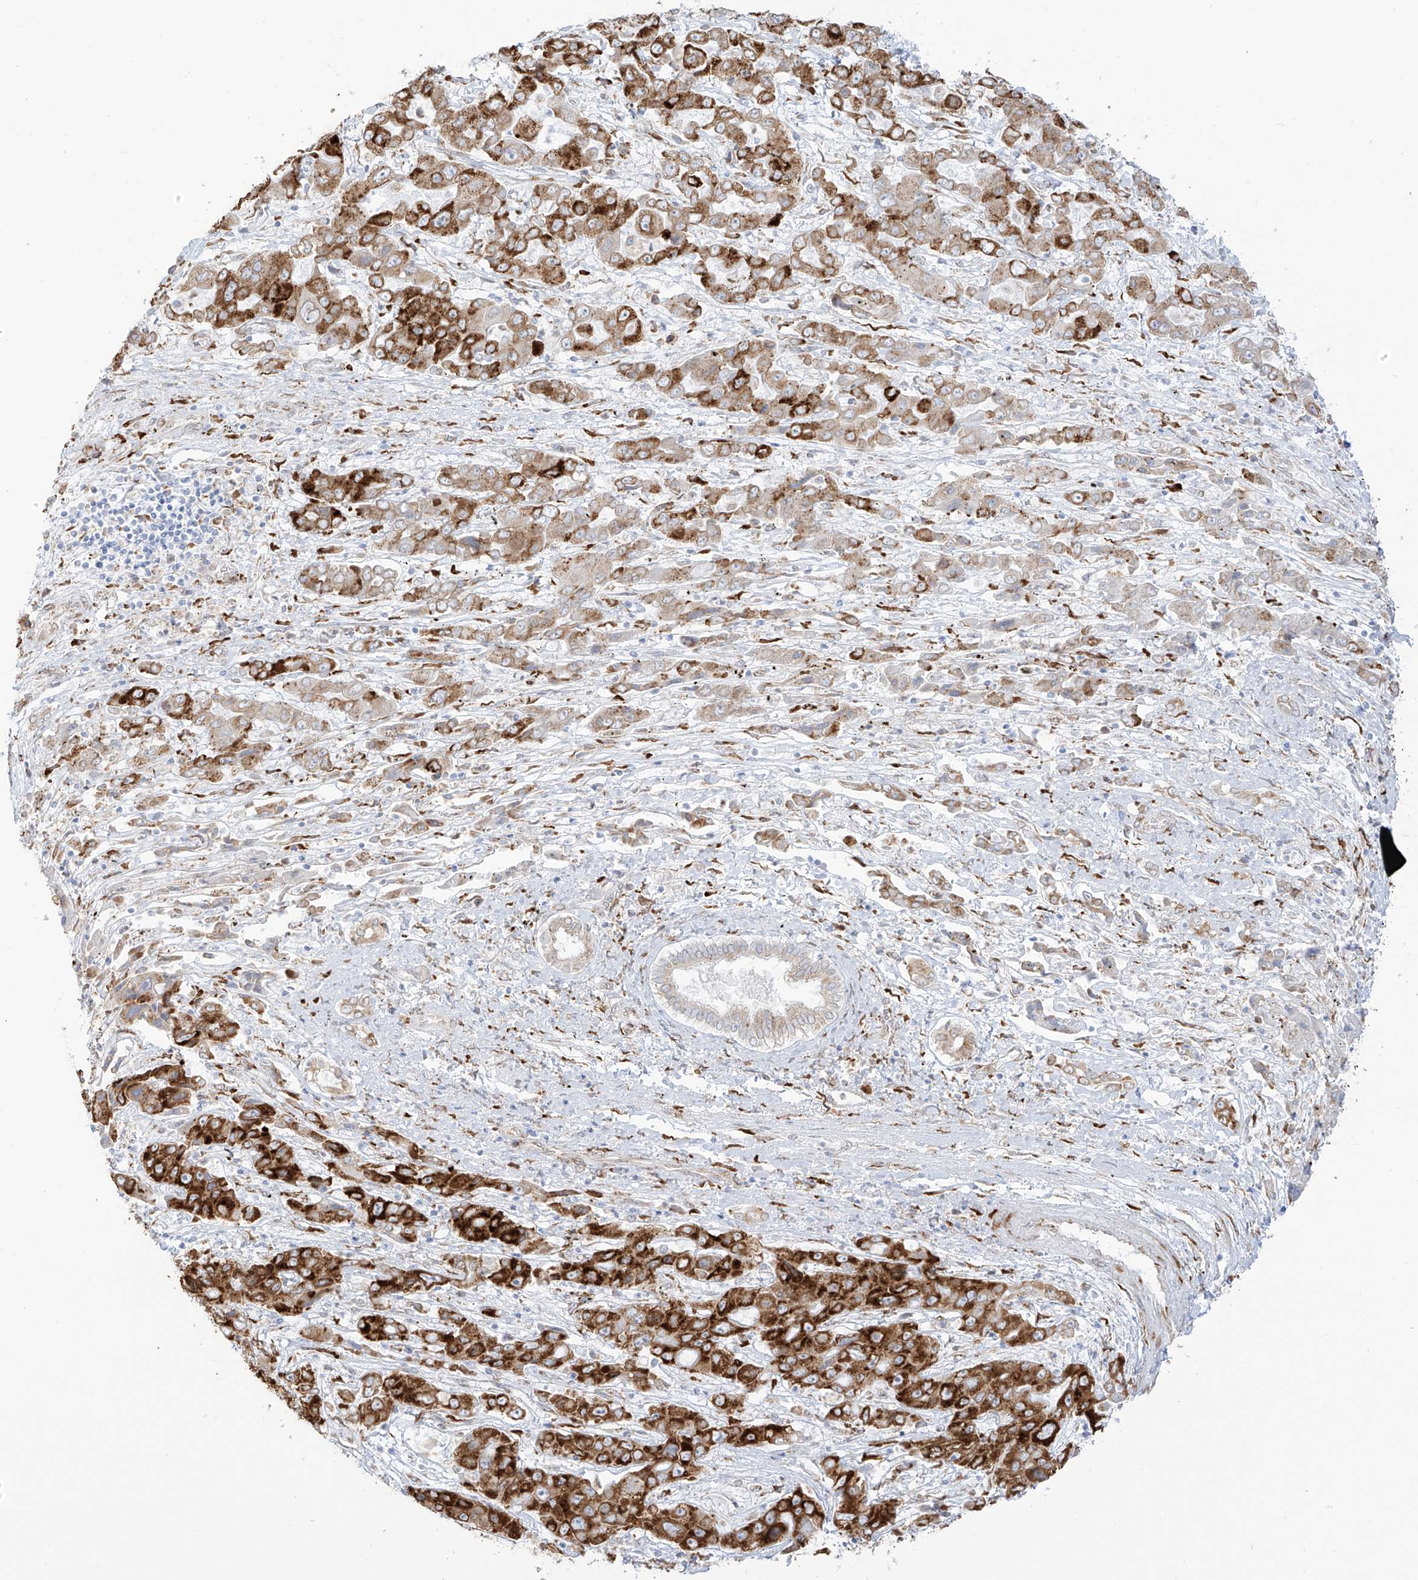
{"staining": {"intensity": "strong", "quantity": ">75%", "location": "cytoplasmic/membranous"}, "tissue": "liver cancer", "cell_type": "Tumor cells", "image_type": "cancer", "snomed": [{"axis": "morphology", "description": "Cholangiocarcinoma"}, {"axis": "topography", "description": "Liver"}], "caption": "Tumor cells demonstrate high levels of strong cytoplasmic/membranous staining in about >75% of cells in human cholangiocarcinoma (liver). The protein is stained brown, and the nuclei are stained in blue (DAB IHC with brightfield microscopy, high magnification).", "gene": "LRRC59", "patient": {"sex": "male", "age": 67}}